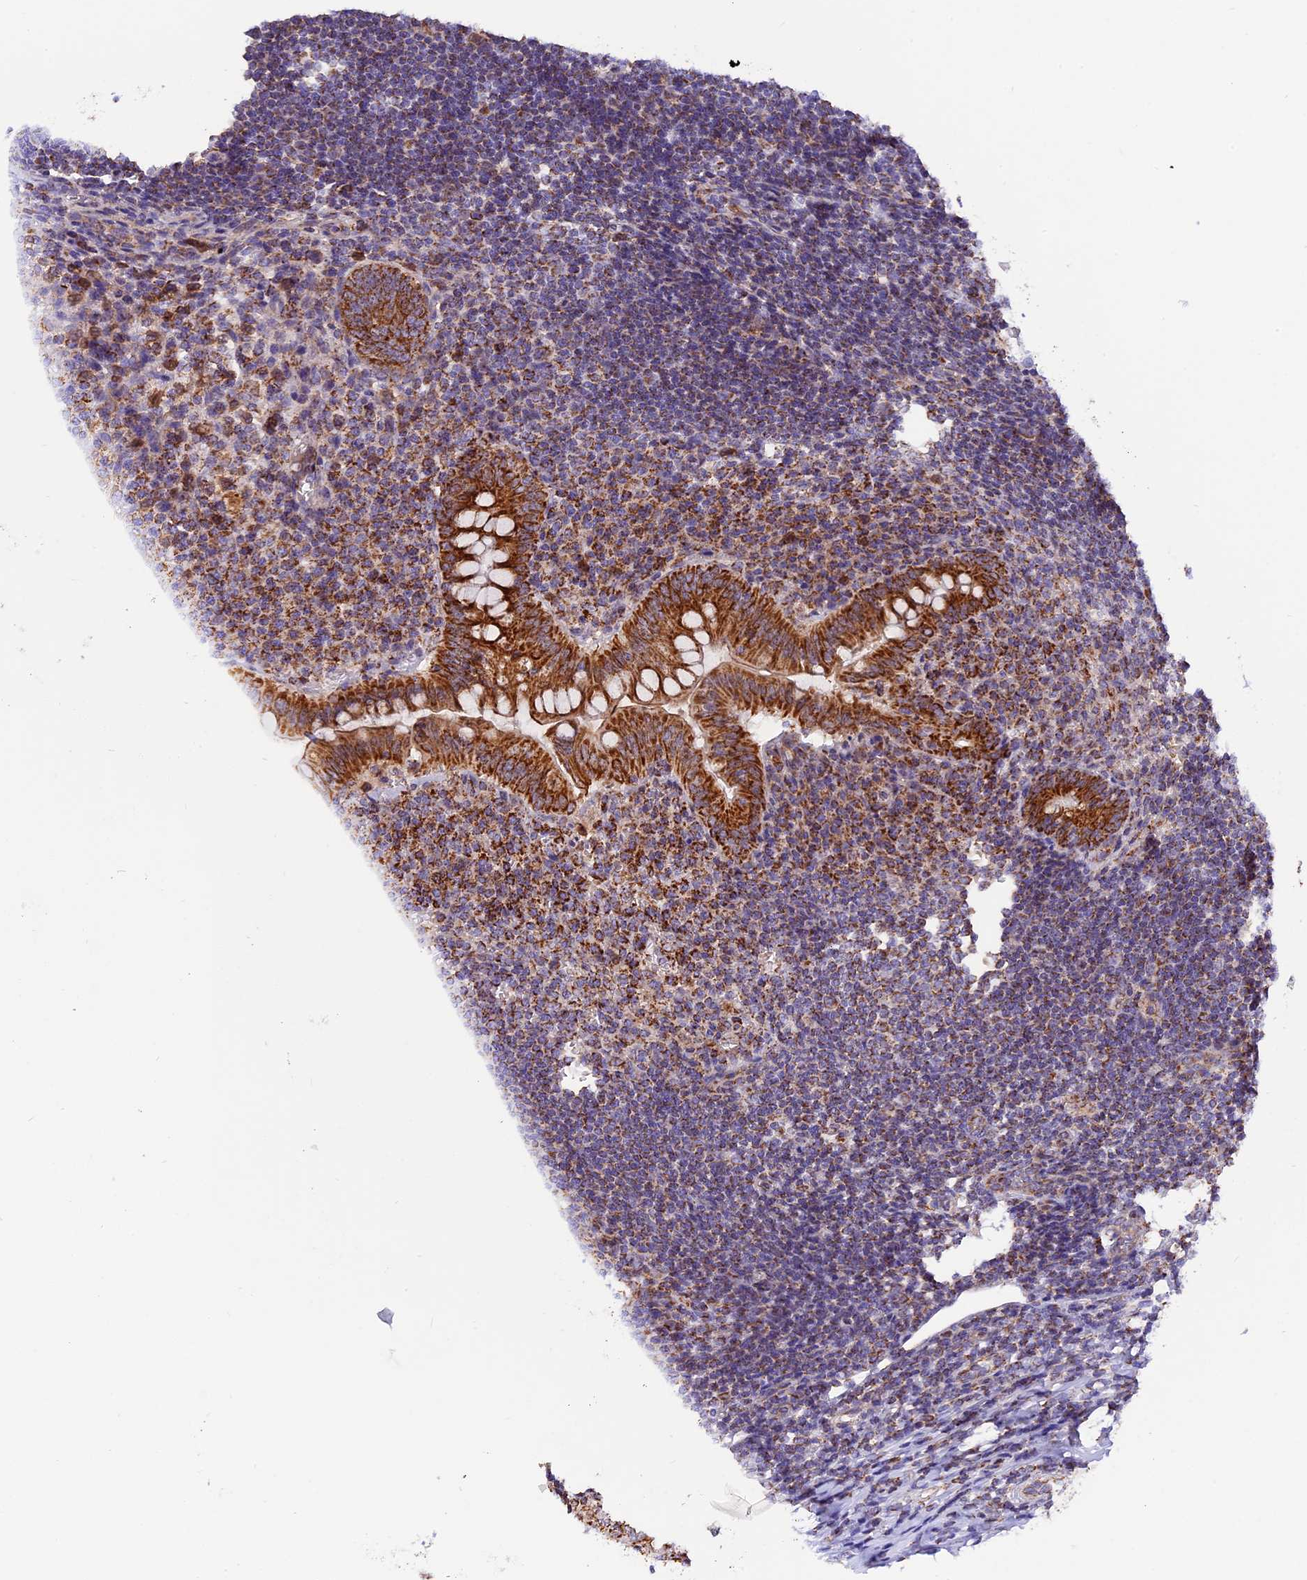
{"staining": {"intensity": "strong", "quantity": ">75%", "location": "cytoplasmic/membranous"}, "tissue": "appendix", "cell_type": "Glandular cells", "image_type": "normal", "snomed": [{"axis": "morphology", "description": "Normal tissue, NOS"}, {"axis": "topography", "description": "Appendix"}], "caption": "Immunohistochemistry (IHC) micrograph of unremarkable appendix: appendix stained using IHC demonstrates high levels of strong protein expression localized specifically in the cytoplasmic/membranous of glandular cells, appearing as a cytoplasmic/membranous brown color.", "gene": "NDUFA8", "patient": {"sex": "female", "age": 33}}